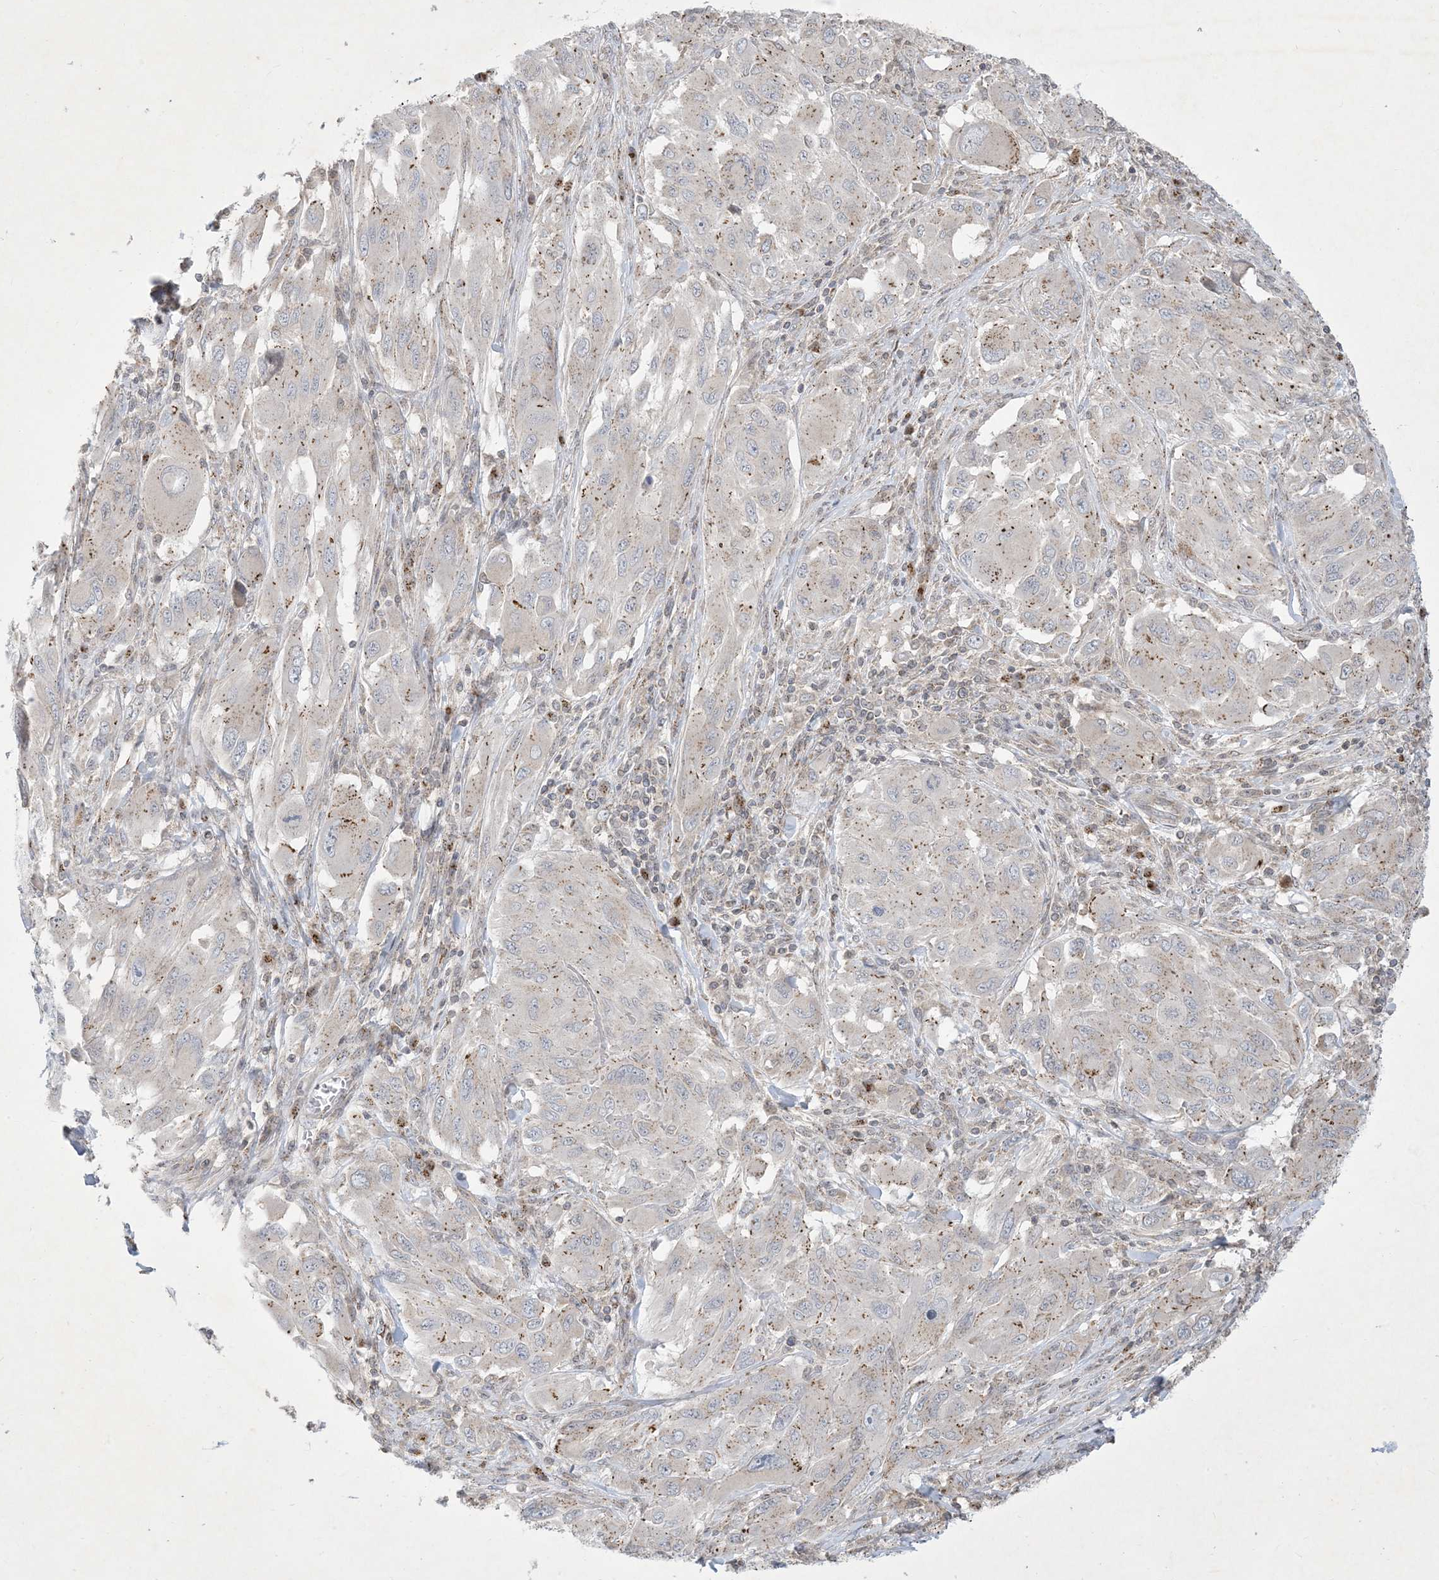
{"staining": {"intensity": "weak", "quantity": ">75%", "location": "cytoplasmic/membranous"}, "tissue": "melanoma", "cell_type": "Tumor cells", "image_type": "cancer", "snomed": [{"axis": "morphology", "description": "Malignant melanoma, NOS"}, {"axis": "topography", "description": "Skin"}], "caption": "There is low levels of weak cytoplasmic/membranous staining in tumor cells of malignant melanoma, as demonstrated by immunohistochemical staining (brown color).", "gene": "CCDC14", "patient": {"sex": "female", "age": 91}}